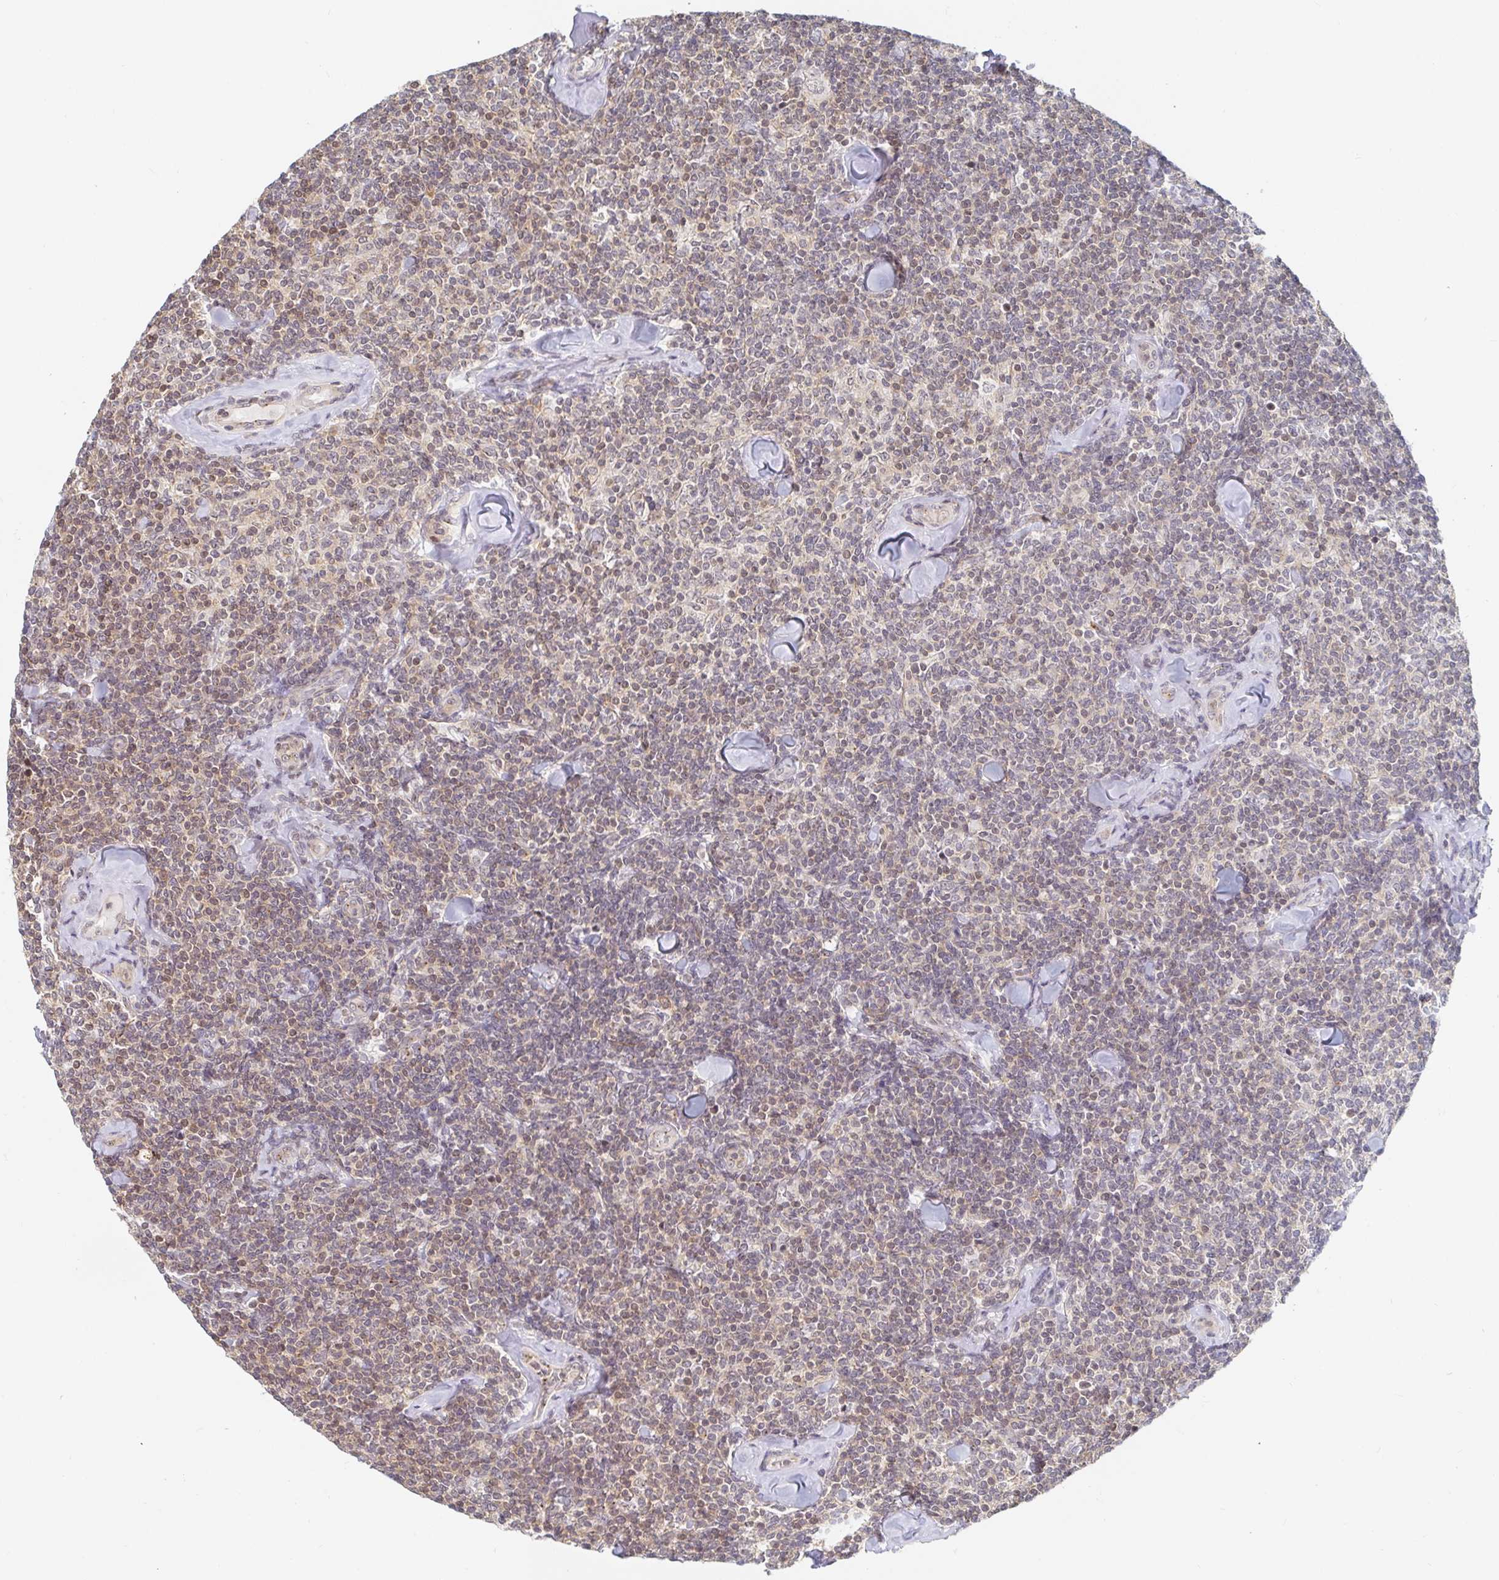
{"staining": {"intensity": "weak", "quantity": "25%-75%", "location": "nuclear"}, "tissue": "lymphoma", "cell_type": "Tumor cells", "image_type": "cancer", "snomed": [{"axis": "morphology", "description": "Malignant lymphoma, non-Hodgkin's type, Low grade"}, {"axis": "topography", "description": "Lymph node"}], "caption": "High-power microscopy captured an immunohistochemistry photomicrograph of lymphoma, revealing weak nuclear staining in approximately 25%-75% of tumor cells.", "gene": "CHD2", "patient": {"sex": "female", "age": 56}}